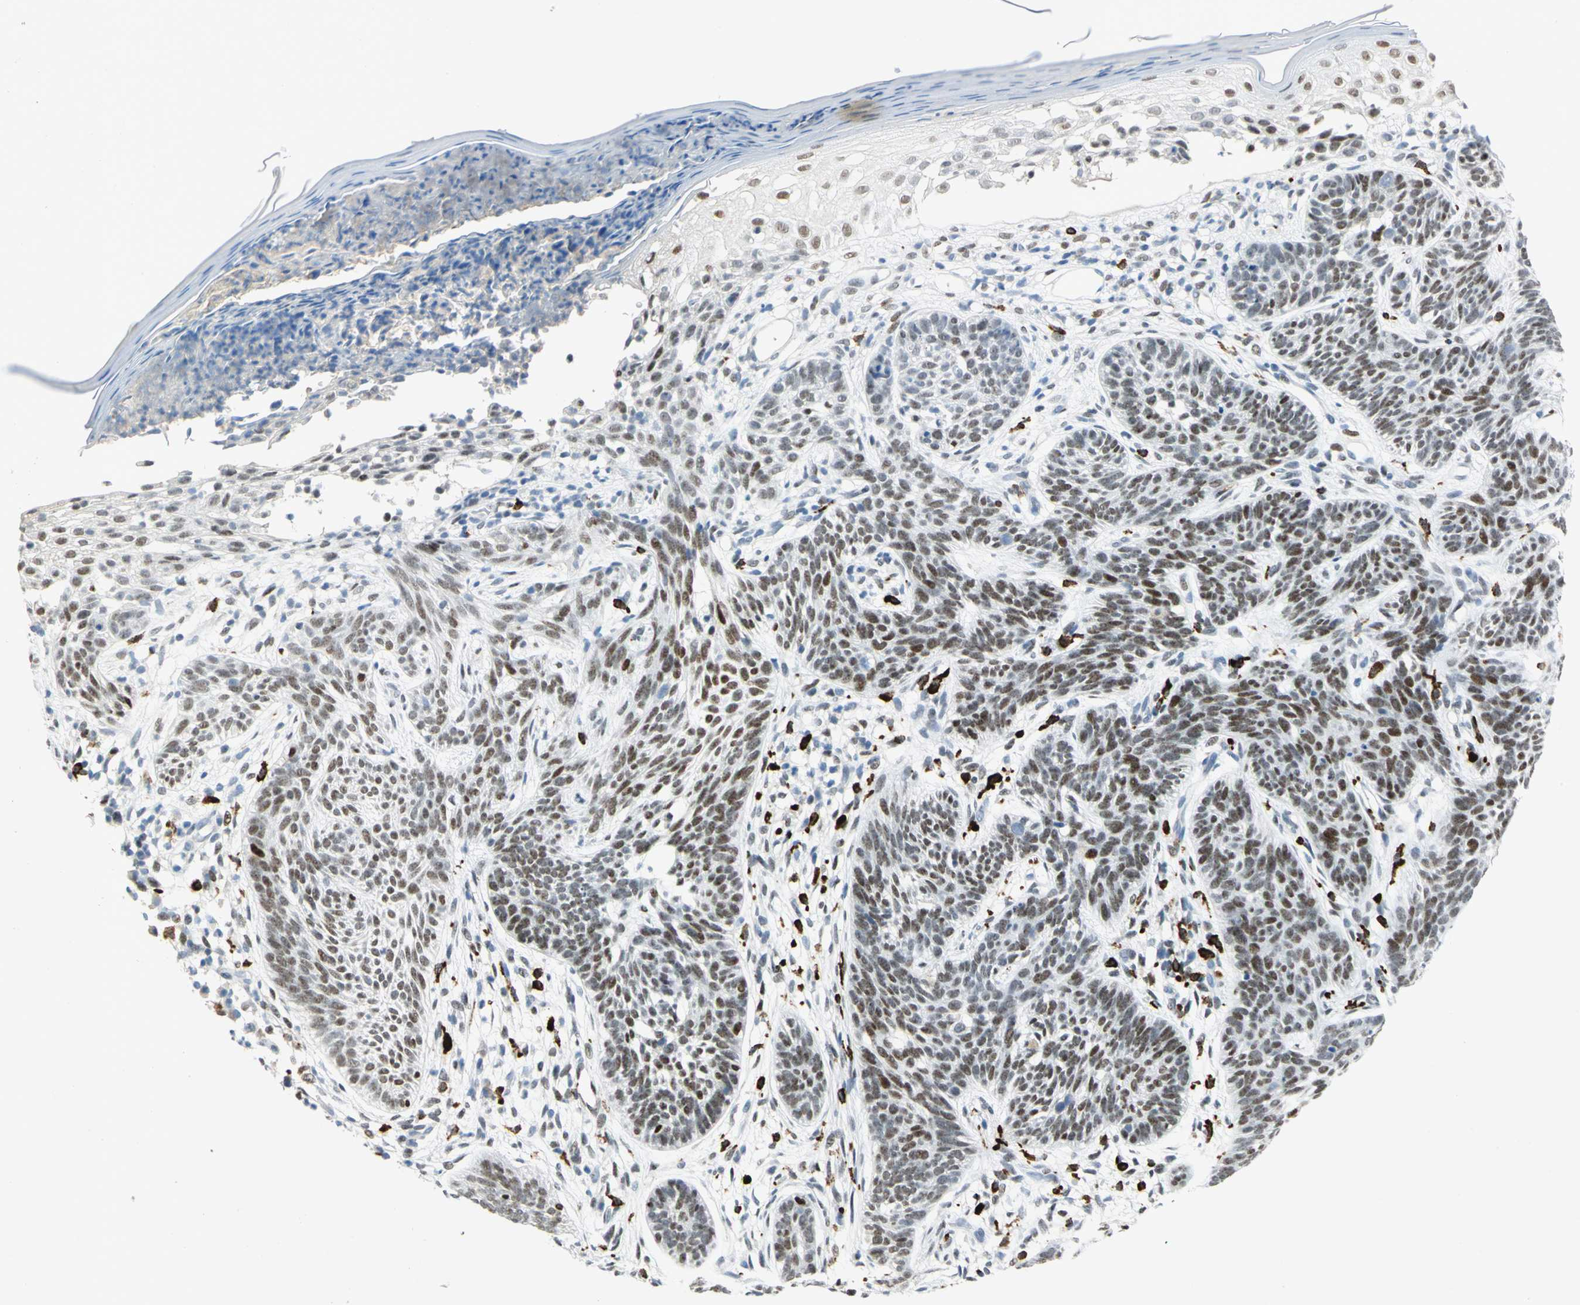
{"staining": {"intensity": "moderate", "quantity": "25%-75%", "location": "nuclear"}, "tissue": "skin cancer", "cell_type": "Tumor cells", "image_type": "cancer", "snomed": [{"axis": "morphology", "description": "Normal tissue, NOS"}, {"axis": "morphology", "description": "Basal cell carcinoma"}, {"axis": "topography", "description": "Skin"}], "caption": "This photomicrograph shows IHC staining of human skin basal cell carcinoma, with medium moderate nuclear staining in about 25%-75% of tumor cells.", "gene": "NAB2", "patient": {"sex": "female", "age": 69}}